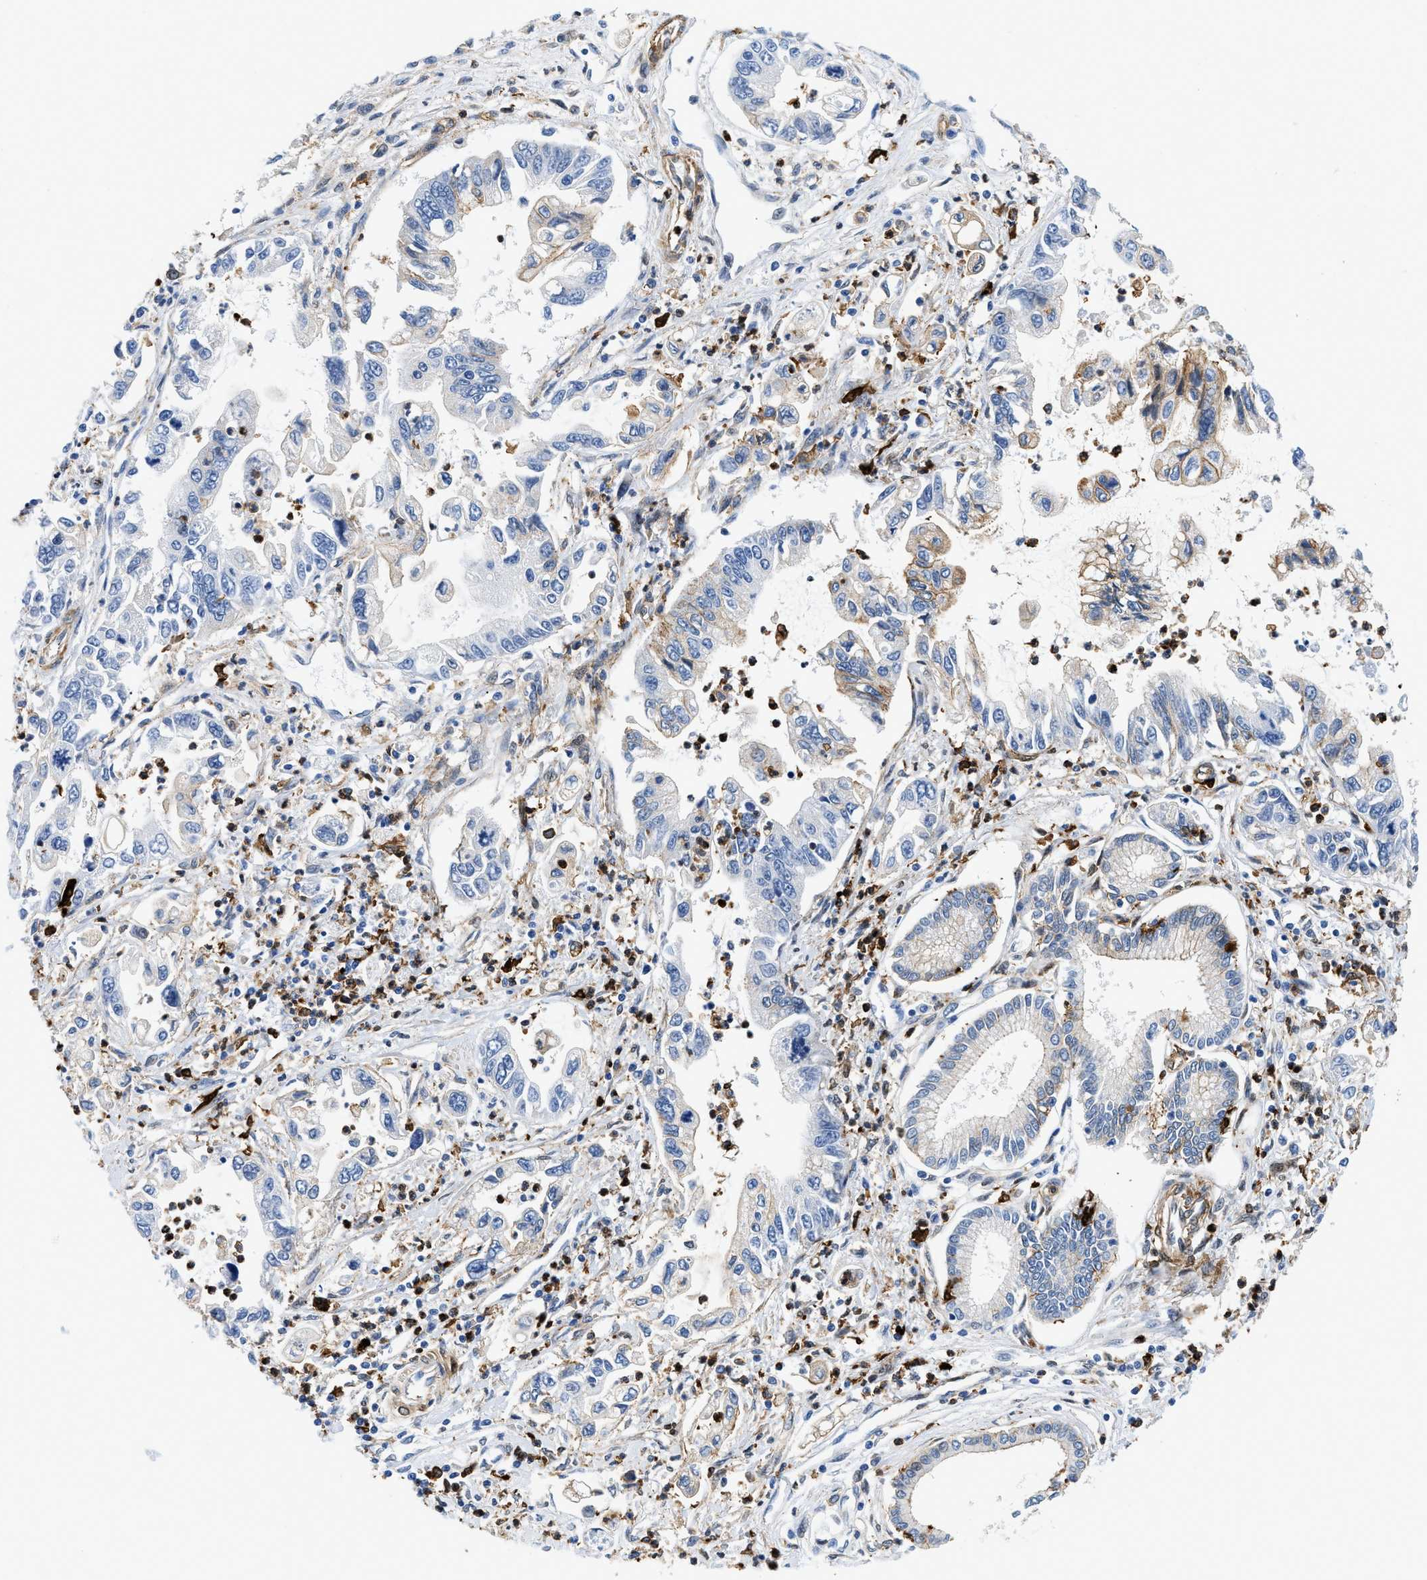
{"staining": {"intensity": "weak", "quantity": "<25%", "location": "cytoplasmic/membranous"}, "tissue": "pancreatic cancer", "cell_type": "Tumor cells", "image_type": "cancer", "snomed": [{"axis": "morphology", "description": "Adenocarcinoma, NOS"}, {"axis": "topography", "description": "Pancreas"}], "caption": "Immunohistochemical staining of pancreatic cancer reveals no significant positivity in tumor cells. (DAB (3,3'-diaminobenzidine) immunohistochemistry (IHC) visualized using brightfield microscopy, high magnification).", "gene": "GSN", "patient": {"sex": "male", "age": 56}}